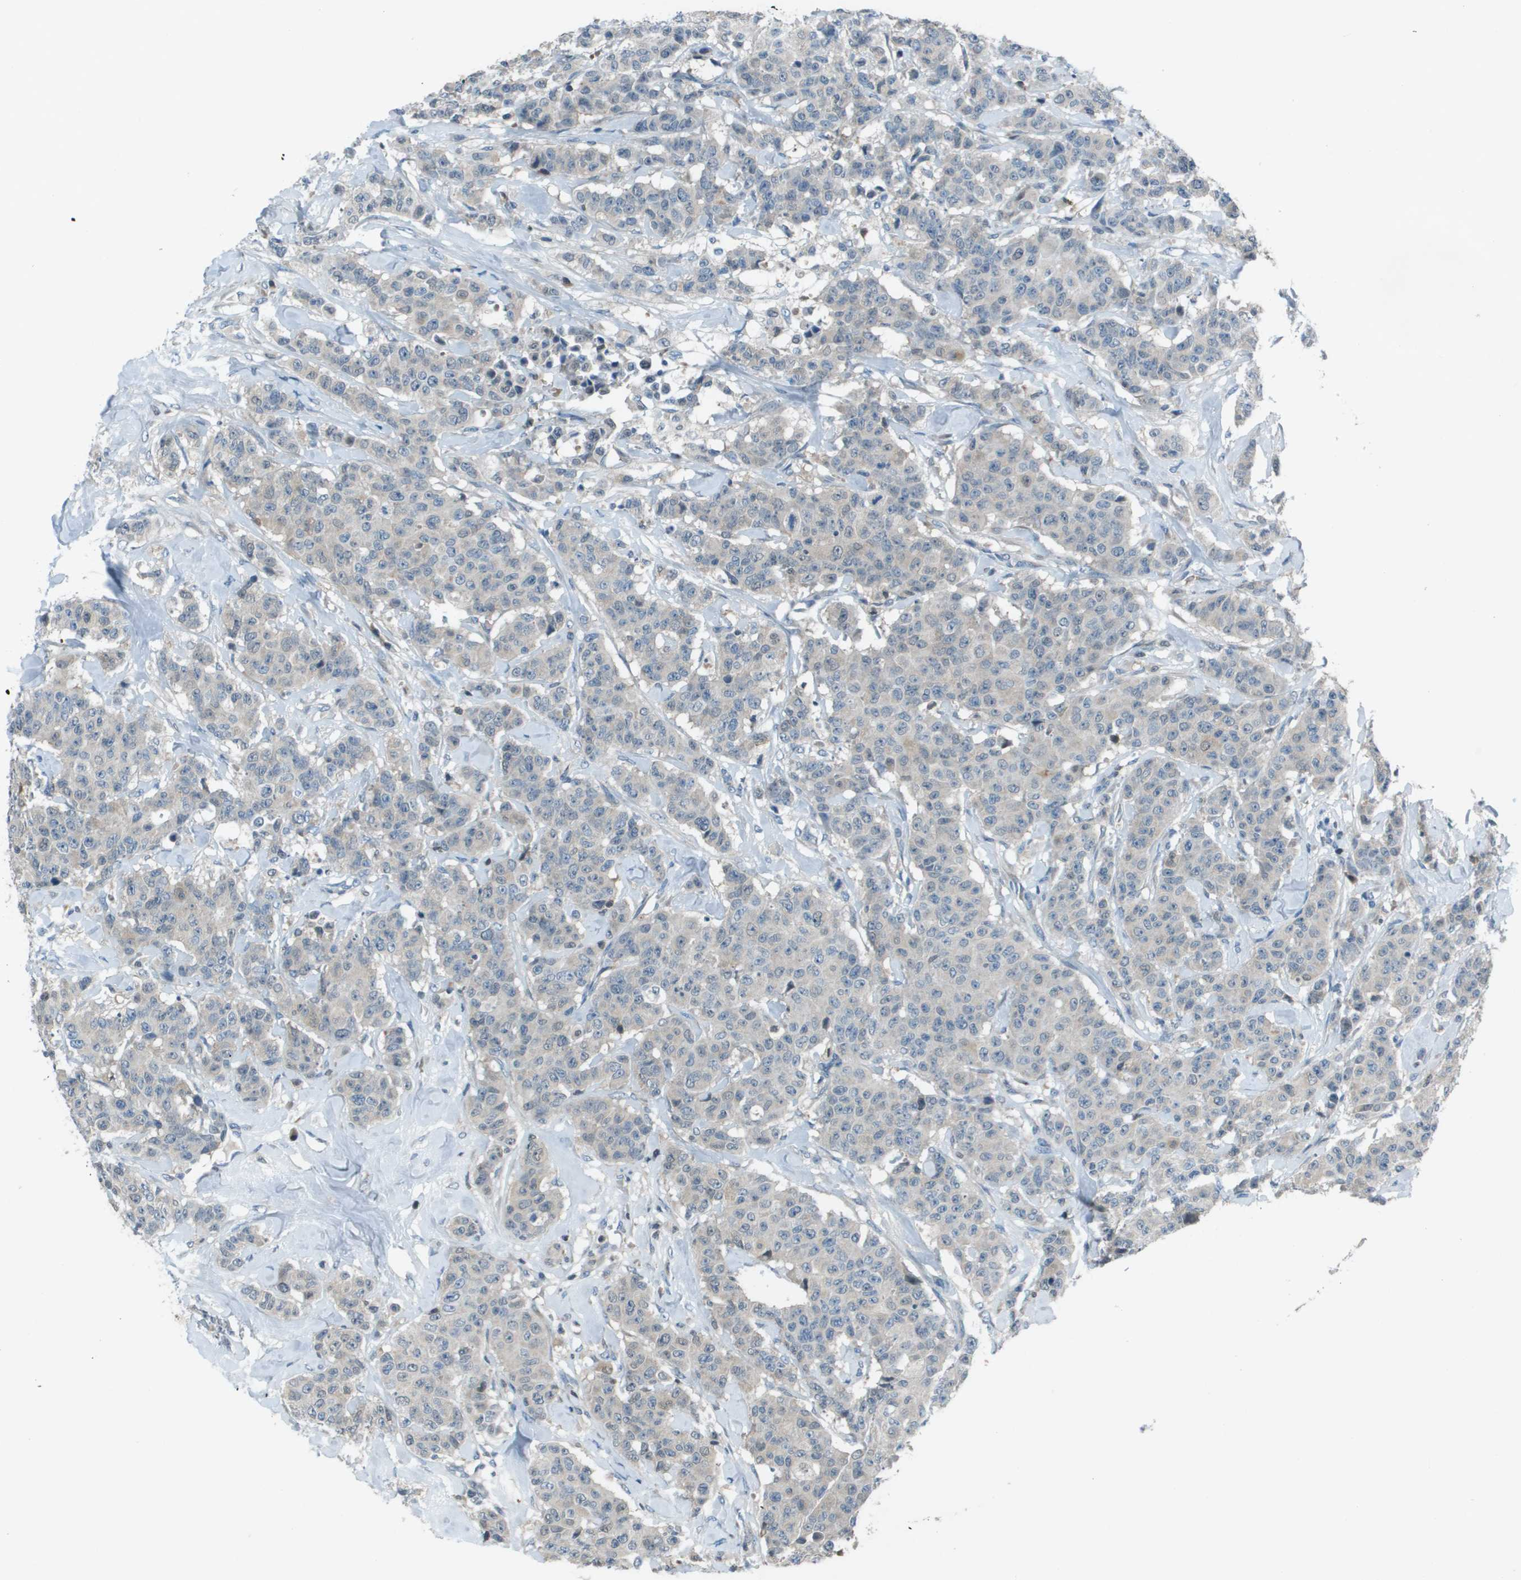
{"staining": {"intensity": "weak", "quantity": "<25%", "location": "cytoplasmic/membranous"}, "tissue": "breast cancer", "cell_type": "Tumor cells", "image_type": "cancer", "snomed": [{"axis": "morphology", "description": "Normal tissue, NOS"}, {"axis": "morphology", "description": "Duct carcinoma"}, {"axis": "topography", "description": "Breast"}], "caption": "Tumor cells show no significant positivity in breast invasive ductal carcinoma.", "gene": "CAMK4", "patient": {"sex": "female", "age": 40}}